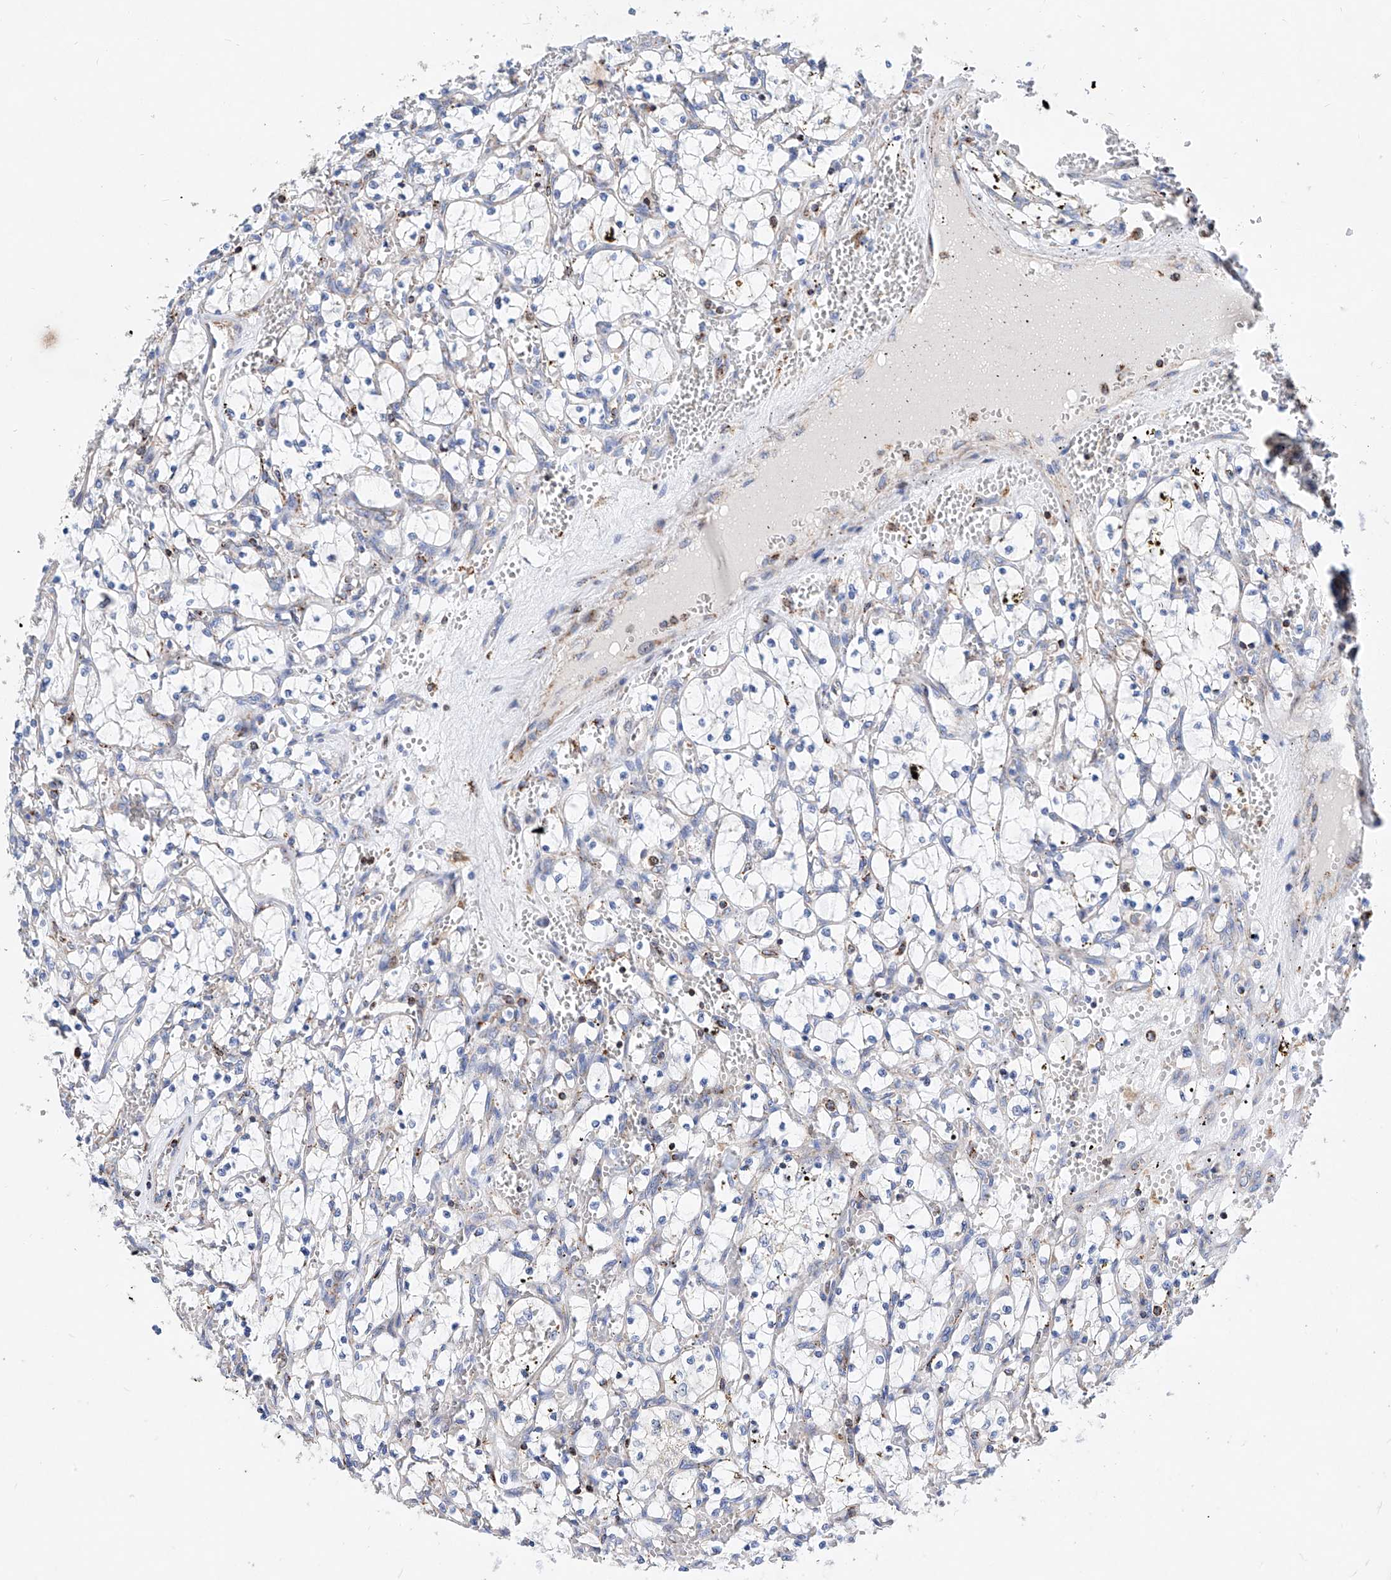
{"staining": {"intensity": "negative", "quantity": "none", "location": "none"}, "tissue": "renal cancer", "cell_type": "Tumor cells", "image_type": "cancer", "snomed": [{"axis": "morphology", "description": "Adenocarcinoma, NOS"}, {"axis": "topography", "description": "Kidney"}], "caption": "The micrograph displays no significant staining in tumor cells of renal cancer.", "gene": "CPNE5", "patient": {"sex": "female", "age": 69}}